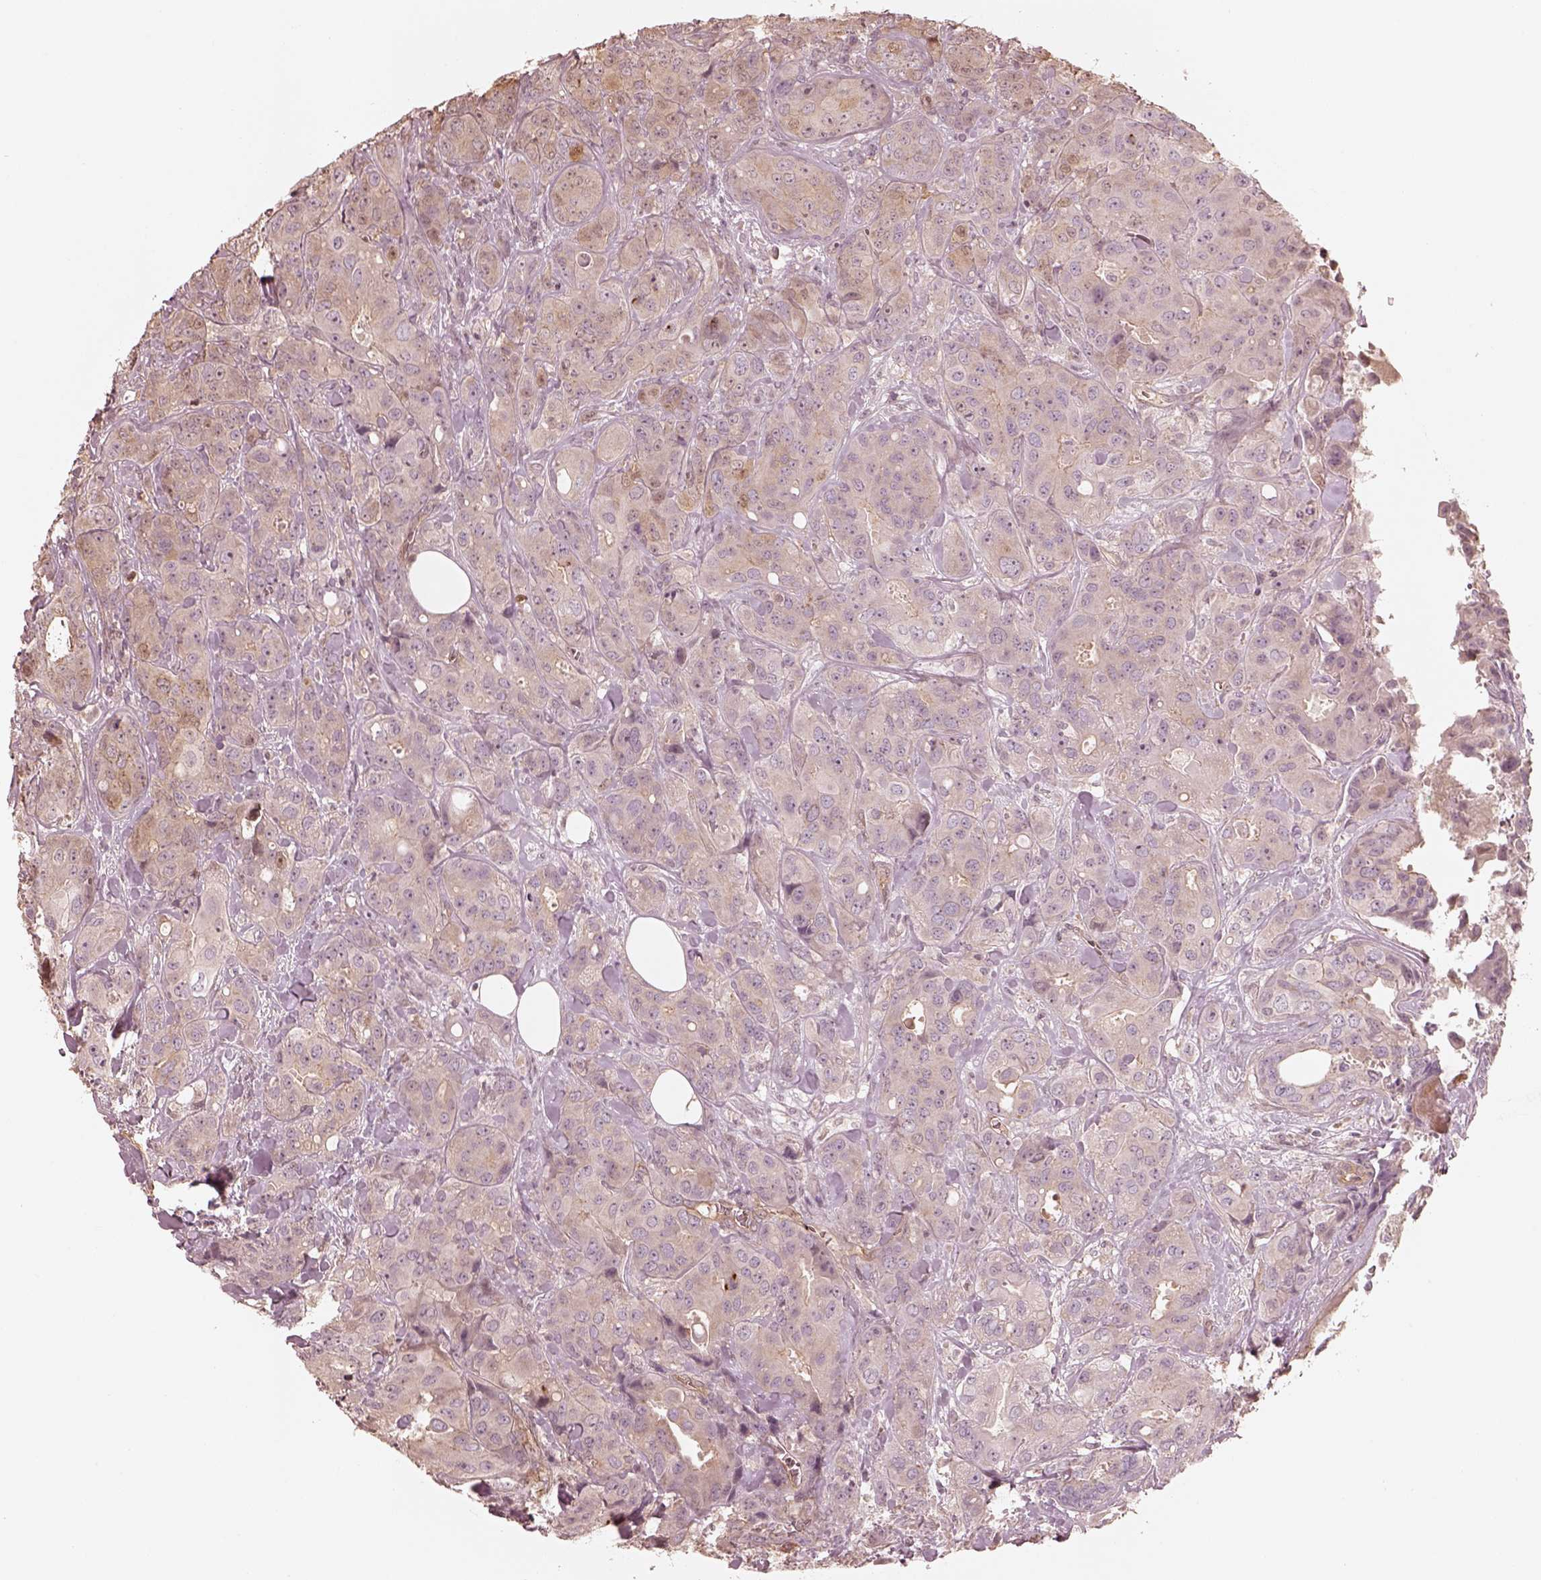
{"staining": {"intensity": "weak", "quantity": "25%-75%", "location": "cytoplasmic/membranous"}, "tissue": "breast cancer", "cell_type": "Tumor cells", "image_type": "cancer", "snomed": [{"axis": "morphology", "description": "Duct carcinoma"}, {"axis": "topography", "description": "Breast"}], "caption": "Breast cancer (intraductal carcinoma) was stained to show a protein in brown. There is low levels of weak cytoplasmic/membranous staining in about 25%-75% of tumor cells.", "gene": "KIF5C", "patient": {"sex": "female", "age": 43}}